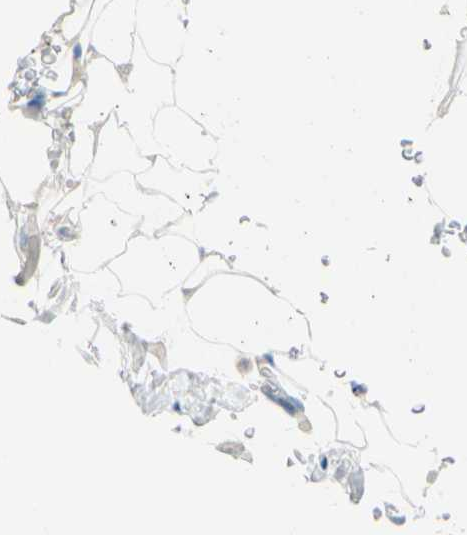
{"staining": {"intensity": "negative", "quantity": "none", "location": "none"}, "tissue": "adipose tissue", "cell_type": "Adipocytes", "image_type": "normal", "snomed": [{"axis": "morphology", "description": "Normal tissue, NOS"}, {"axis": "topography", "description": "Peripheral nerve tissue"}], "caption": "Adipose tissue stained for a protein using immunohistochemistry reveals no positivity adipocytes.", "gene": "SLC1A2", "patient": {"sex": "male", "age": 70}}